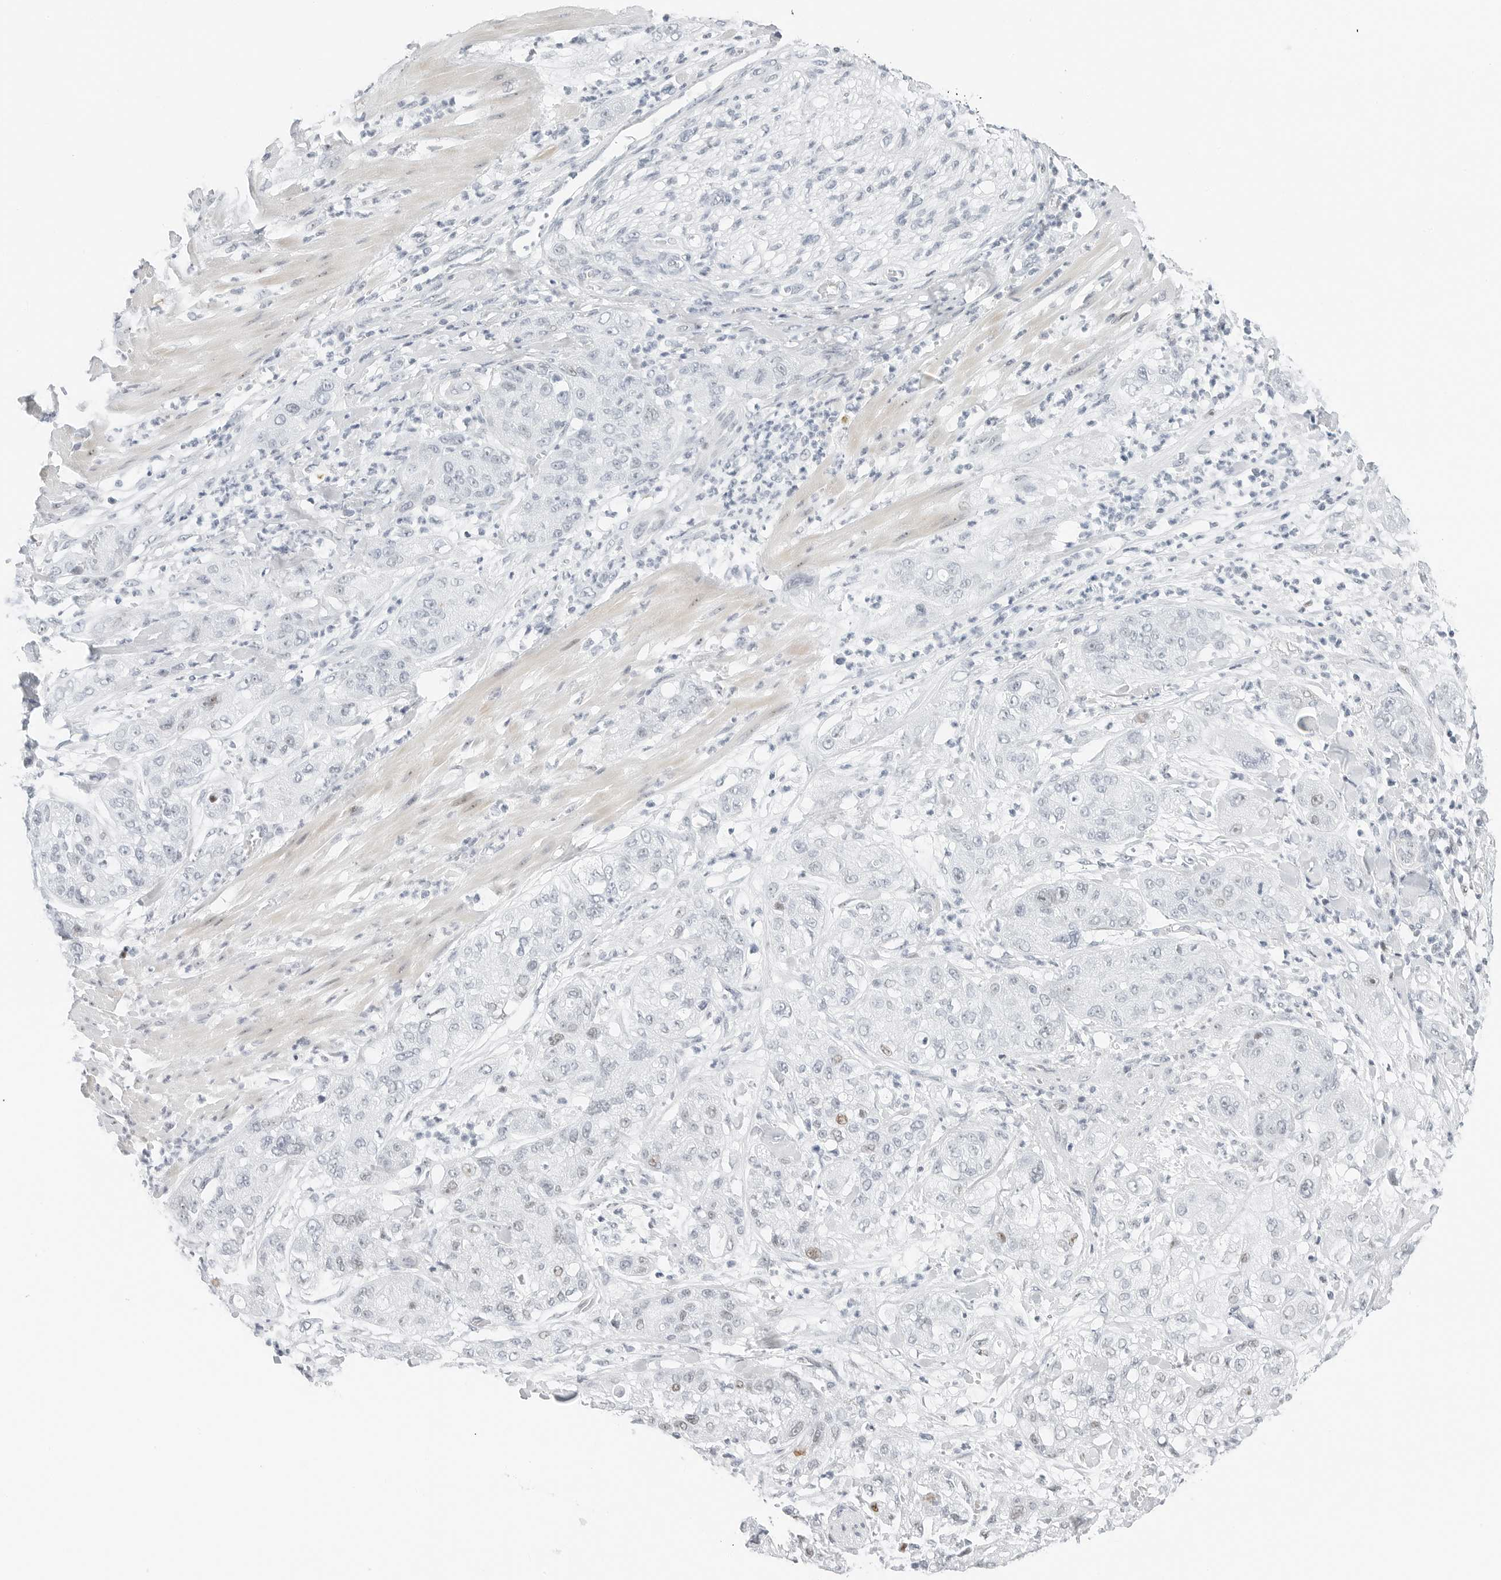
{"staining": {"intensity": "weak", "quantity": "<25%", "location": "nuclear"}, "tissue": "pancreatic cancer", "cell_type": "Tumor cells", "image_type": "cancer", "snomed": [{"axis": "morphology", "description": "Adenocarcinoma, NOS"}, {"axis": "topography", "description": "Pancreas"}], "caption": "An immunohistochemistry image of pancreatic cancer (adenocarcinoma) is shown. There is no staining in tumor cells of pancreatic cancer (adenocarcinoma). (DAB (3,3'-diaminobenzidine) immunohistochemistry visualized using brightfield microscopy, high magnification).", "gene": "NTMT2", "patient": {"sex": "female", "age": 78}}